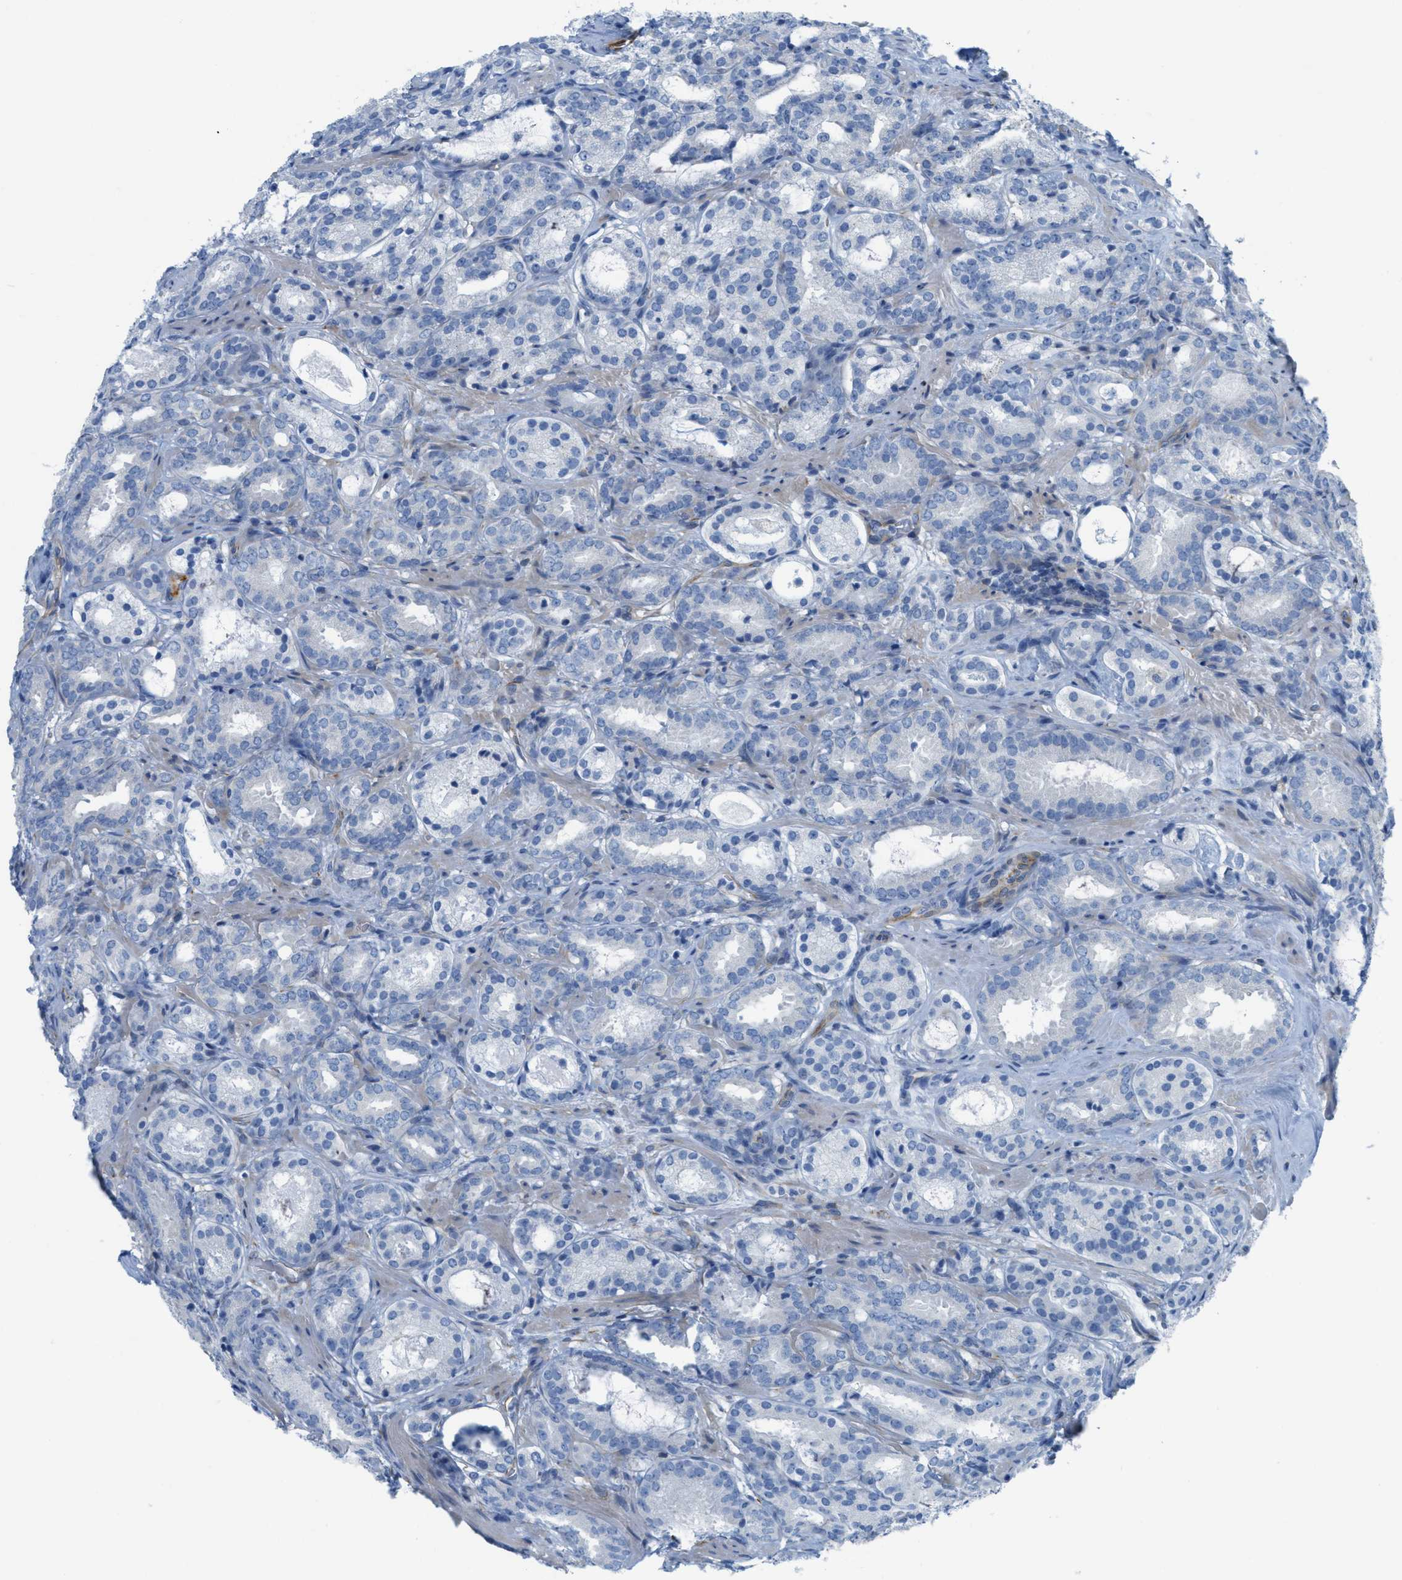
{"staining": {"intensity": "negative", "quantity": "none", "location": "none"}, "tissue": "prostate cancer", "cell_type": "Tumor cells", "image_type": "cancer", "snomed": [{"axis": "morphology", "description": "Adenocarcinoma, Low grade"}, {"axis": "topography", "description": "Prostate"}], "caption": "DAB (3,3'-diaminobenzidine) immunohistochemical staining of human low-grade adenocarcinoma (prostate) reveals no significant expression in tumor cells. Brightfield microscopy of IHC stained with DAB (brown) and hematoxylin (blue), captured at high magnification.", "gene": "SLC12A1", "patient": {"sex": "male", "age": 69}}